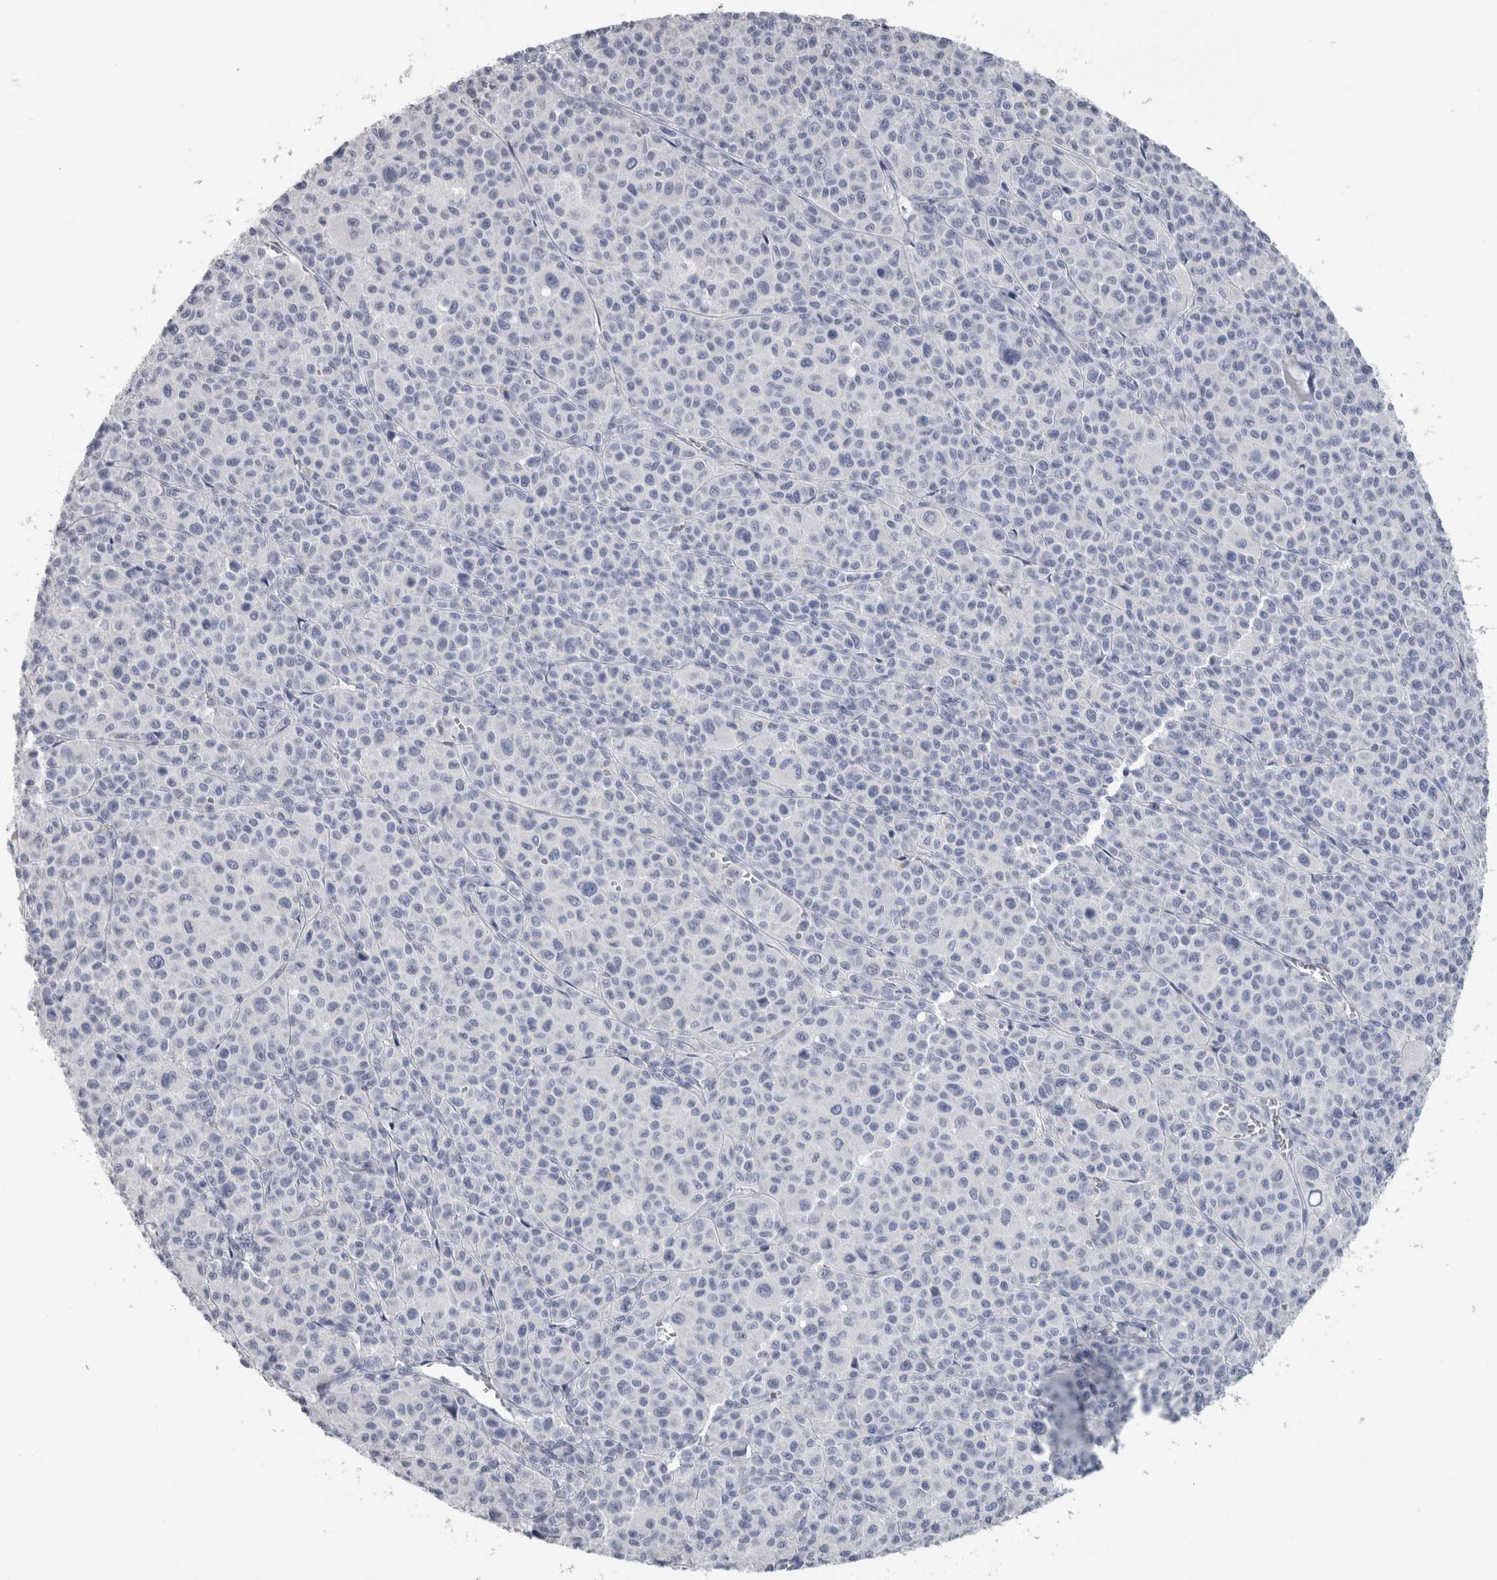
{"staining": {"intensity": "negative", "quantity": "none", "location": "none"}, "tissue": "melanoma", "cell_type": "Tumor cells", "image_type": "cancer", "snomed": [{"axis": "morphology", "description": "Malignant melanoma, Metastatic site"}, {"axis": "topography", "description": "Skin"}], "caption": "Malignant melanoma (metastatic site) was stained to show a protein in brown. There is no significant expression in tumor cells. (DAB (3,3'-diaminobenzidine) IHC with hematoxylin counter stain).", "gene": "PTH", "patient": {"sex": "female", "age": 74}}